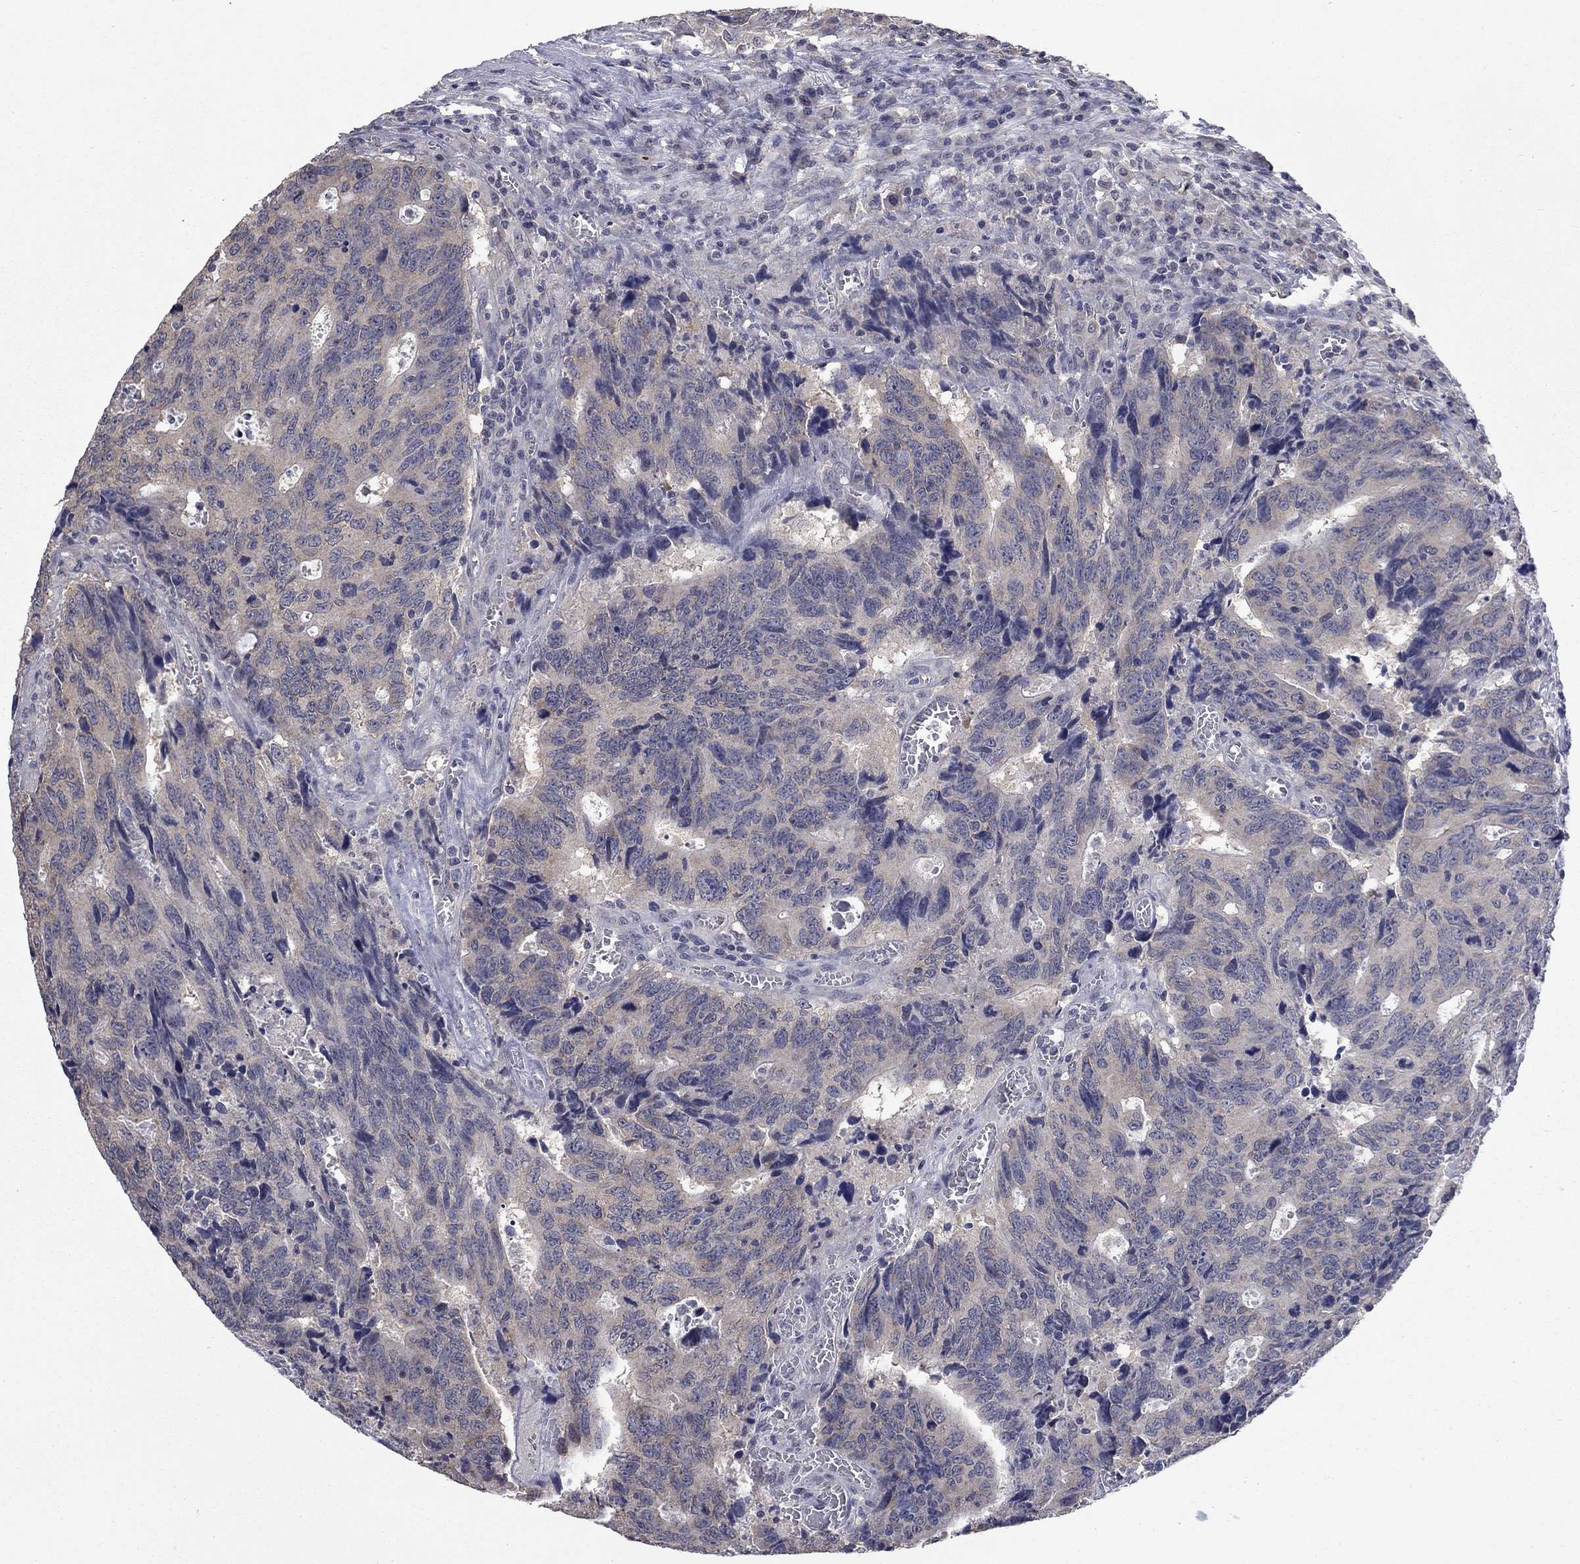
{"staining": {"intensity": "negative", "quantity": "none", "location": "none"}, "tissue": "colorectal cancer", "cell_type": "Tumor cells", "image_type": "cancer", "snomed": [{"axis": "morphology", "description": "Adenocarcinoma, NOS"}, {"axis": "topography", "description": "Colon"}], "caption": "Immunohistochemical staining of colorectal adenocarcinoma shows no significant staining in tumor cells. Nuclei are stained in blue.", "gene": "SPATA33", "patient": {"sex": "female", "age": 77}}